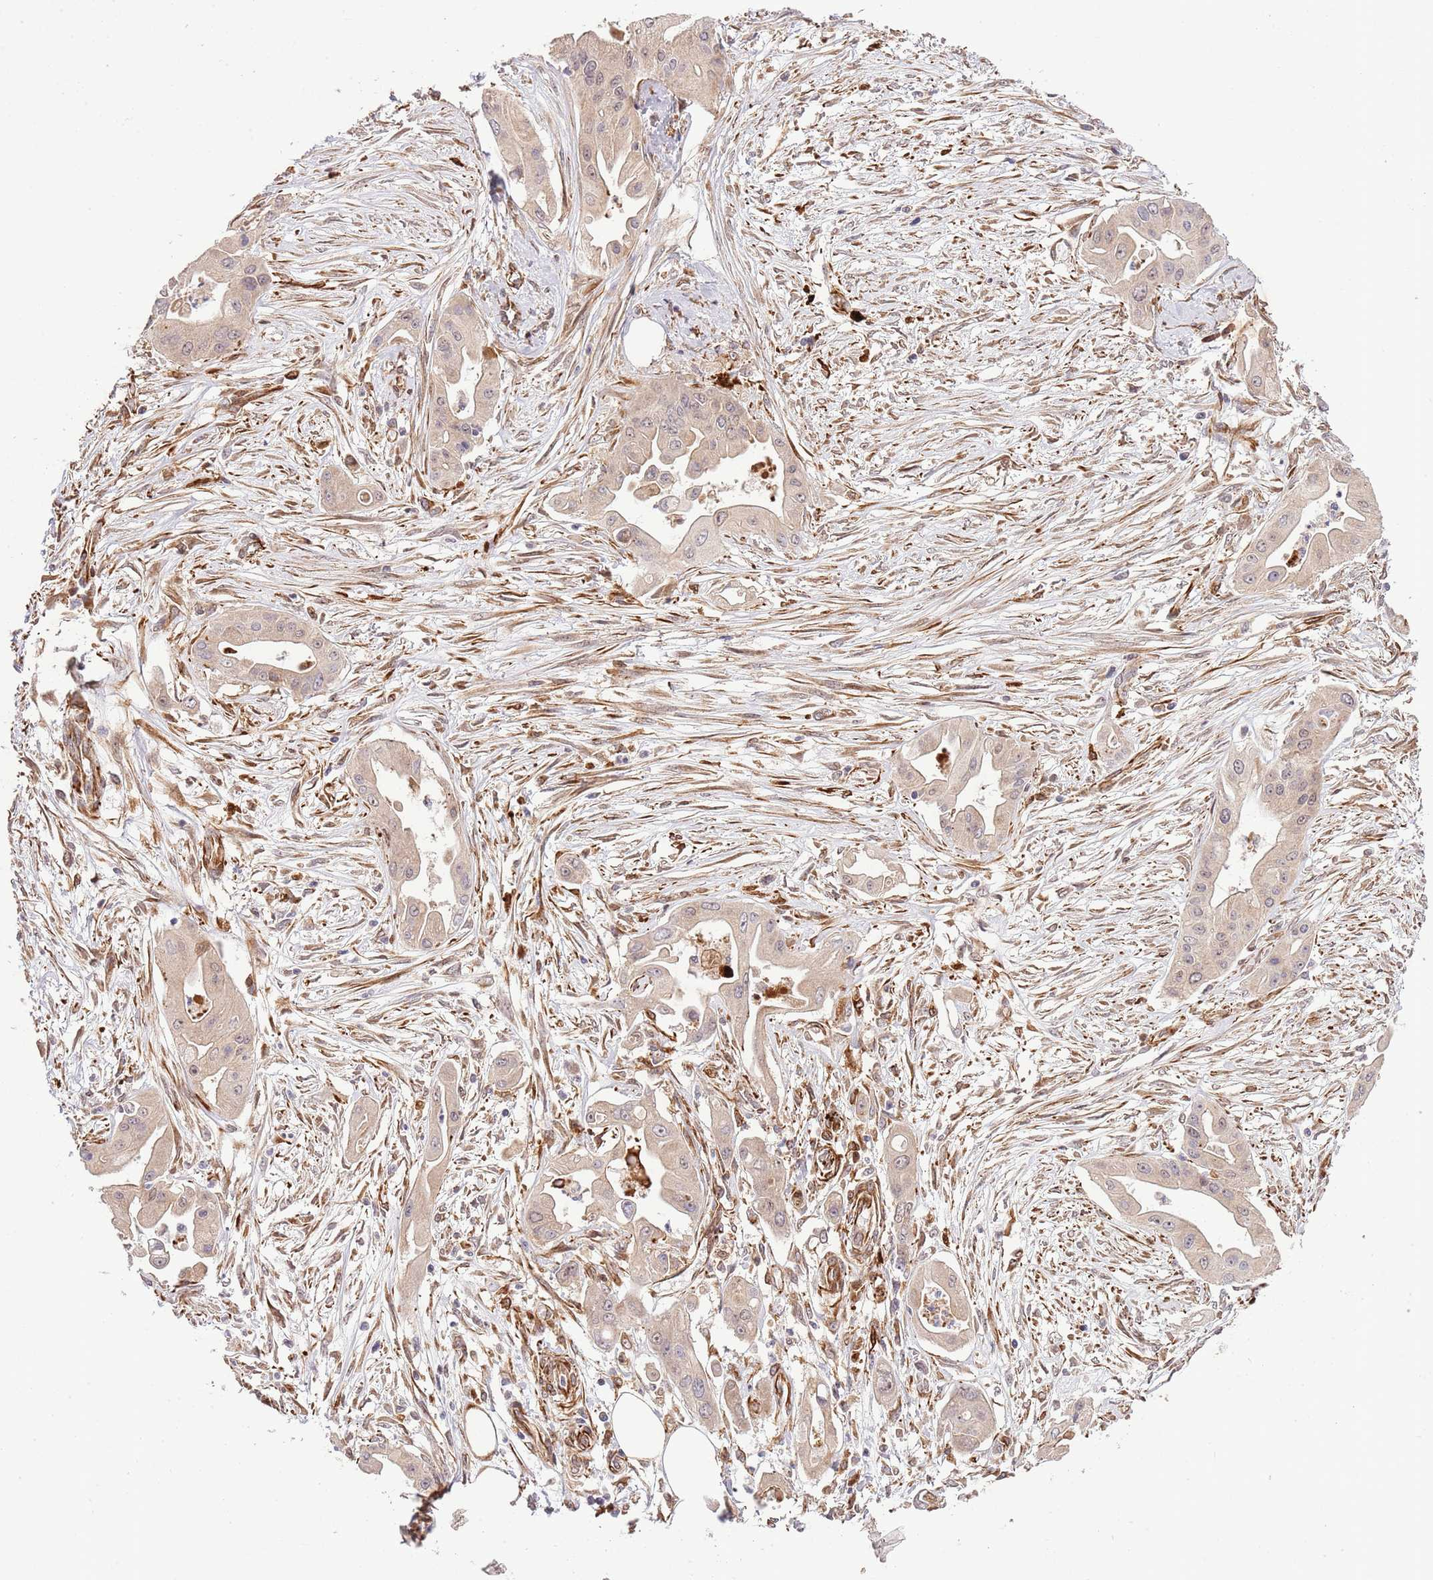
{"staining": {"intensity": "weak", "quantity": "<25%", "location": "cytoplasmic/membranous,nuclear"}, "tissue": "ovarian cancer", "cell_type": "Tumor cells", "image_type": "cancer", "snomed": [{"axis": "morphology", "description": "Cystadenocarcinoma, mucinous, NOS"}, {"axis": "topography", "description": "Ovary"}], "caption": "An image of mucinous cystadenocarcinoma (ovarian) stained for a protein reveals no brown staining in tumor cells.", "gene": "NEK3", "patient": {"sex": "female", "age": 70}}